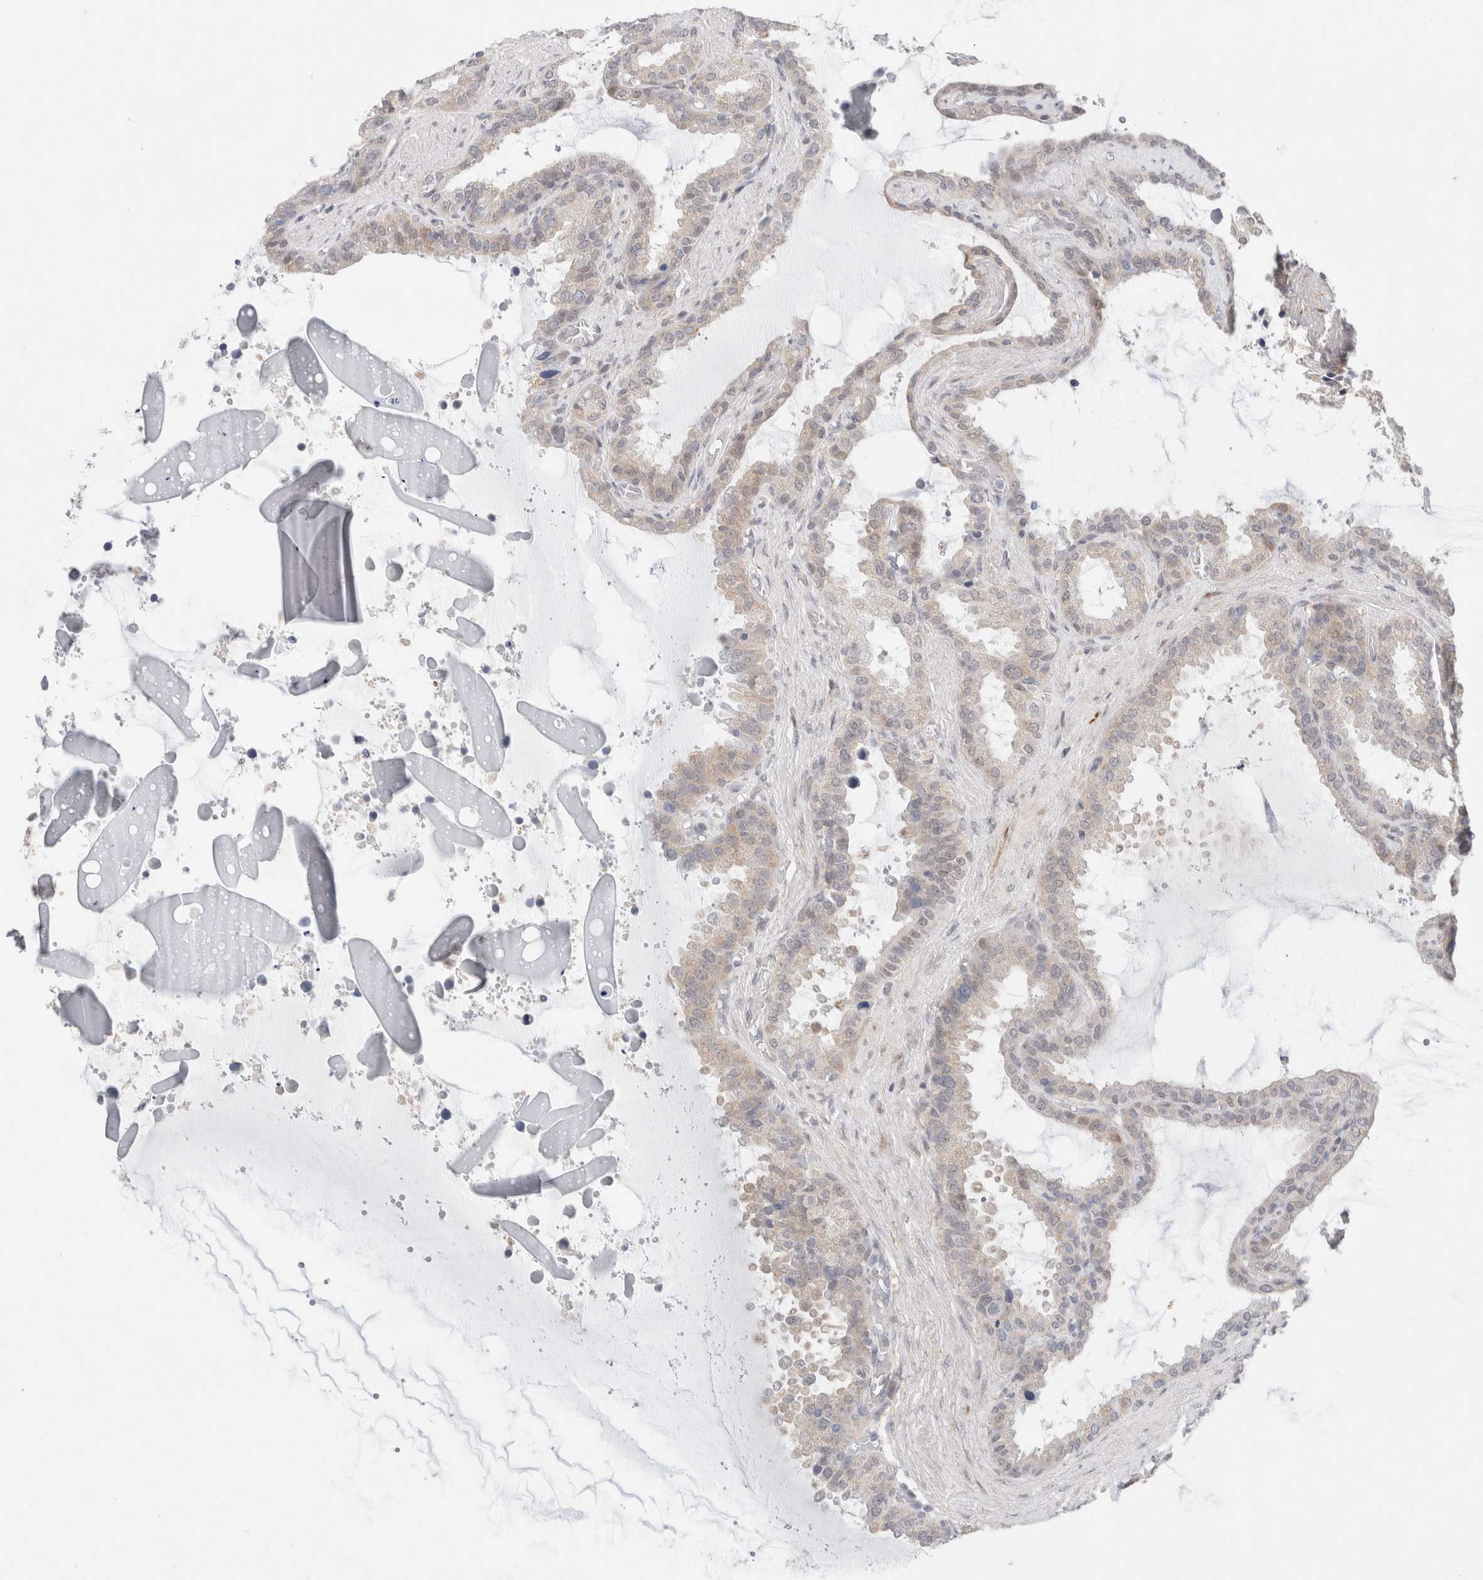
{"staining": {"intensity": "weak", "quantity": "<25%", "location": "cytoplasmic/membranous"}, "tissue": "seminal vesicle", "cell_type": "Glandular cells", "image_type": "normal", "snomed": [{"axis": "morphology", "description": "Normal tissue, NOS"}, {"axis": "topography", "description": "Seminal veicle"}], "caption": "IHC histopathology image of unremarkable human seminal vesicle stained for a protein (brown), which exhibits no positivity in glandular cells.", "gene": "ERI3", "patient": {"sex": "male", "age": 46}}